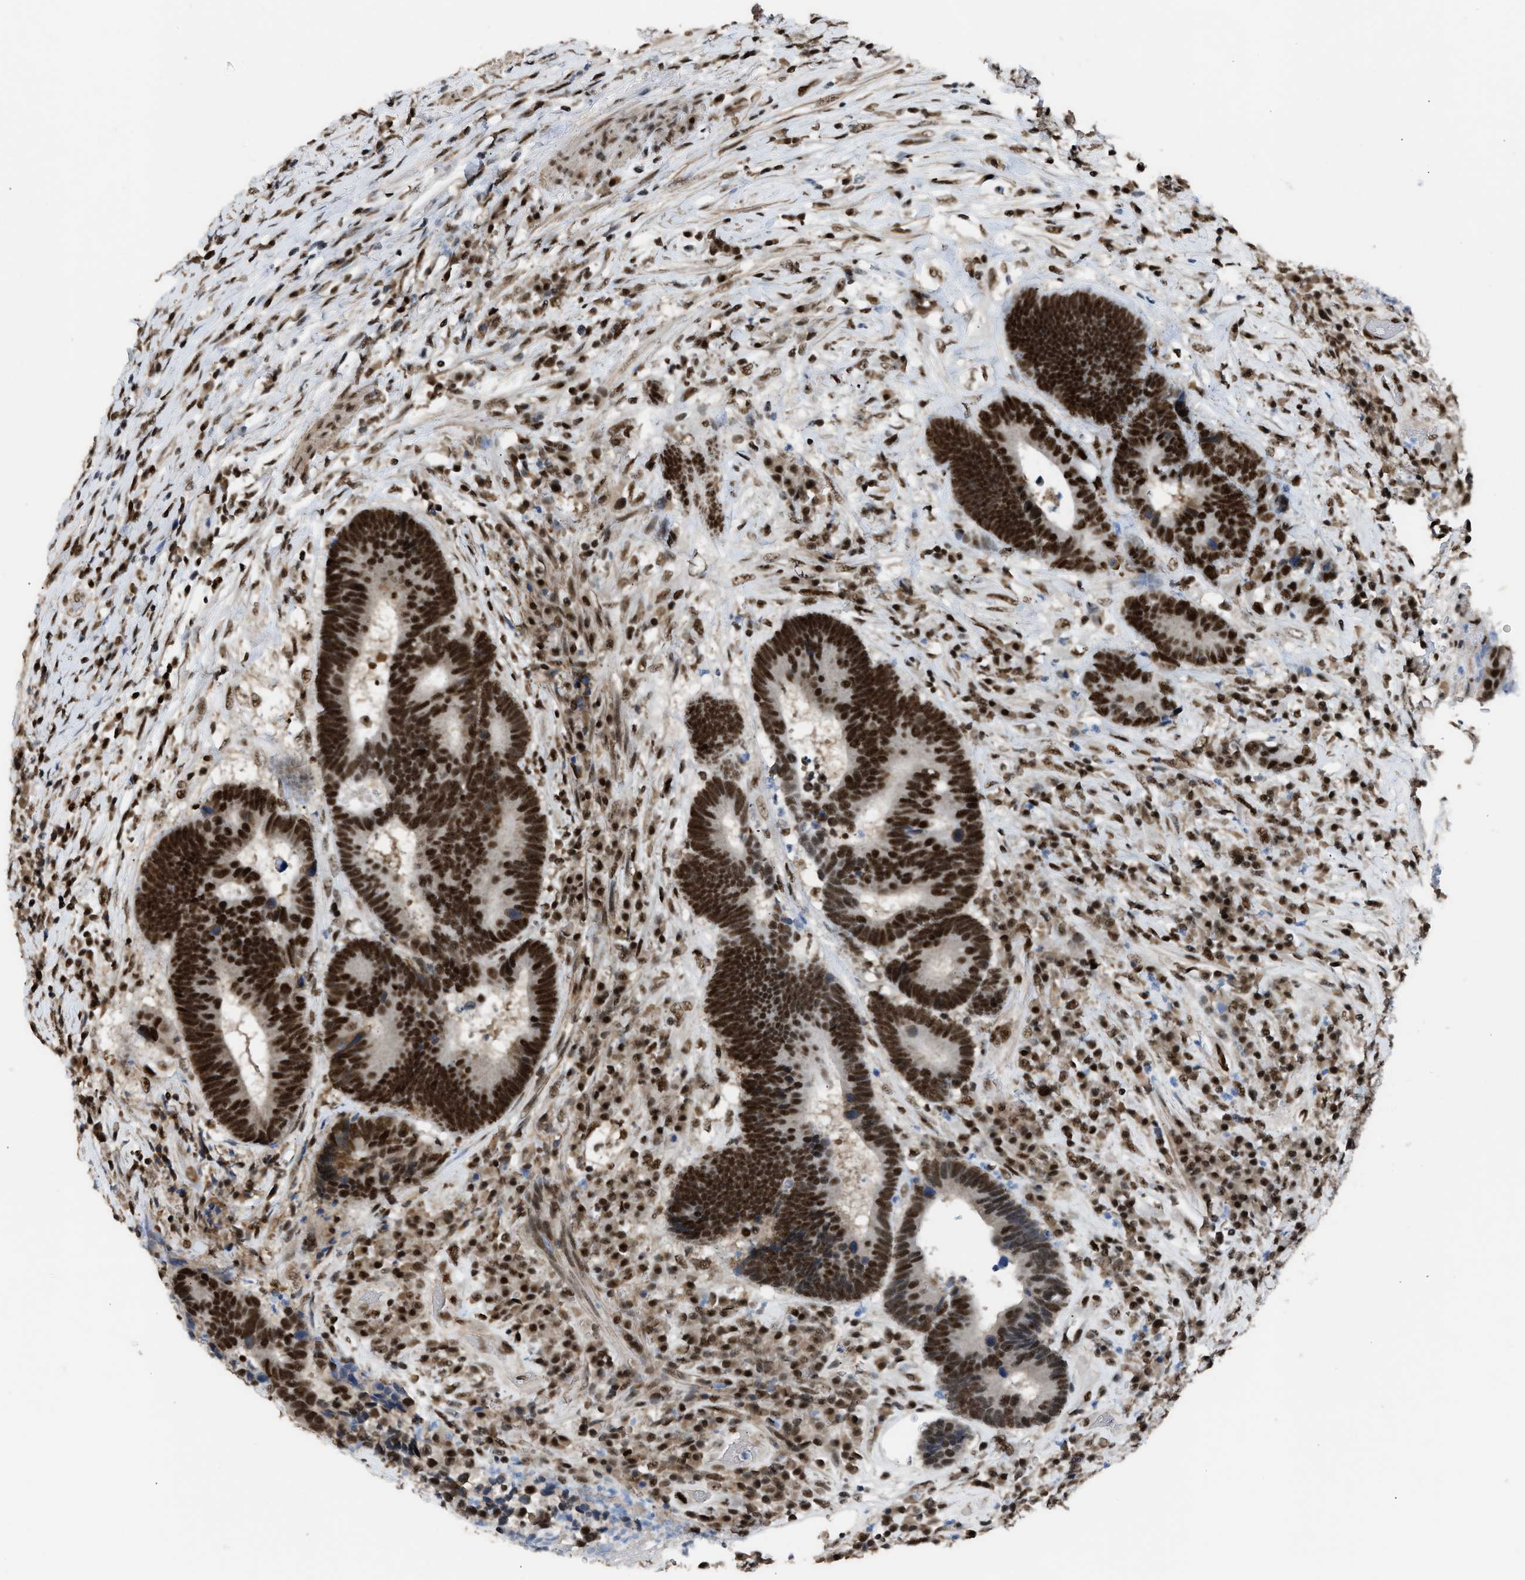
{"staining": {"intensity": "strong", "quantity": ">75%", "location": "nuclear"}, "tissue": "colorectal cancer", "cell_type": "Tumor cells", "image_type": "cancer", "snomed": [{"axis": "morphology", "description": "Adenocarcinoma, NOS"}, {"axis": "topography", "description": "Rectum"}], "caption": "Protein analysis of adenocarcinoma (colorectal) tissue reveals strong nuclear positivity in approximately >75% of tumor cells.", "gene": "SCAF4", "patient": {"sex": "female", "age": 89}}